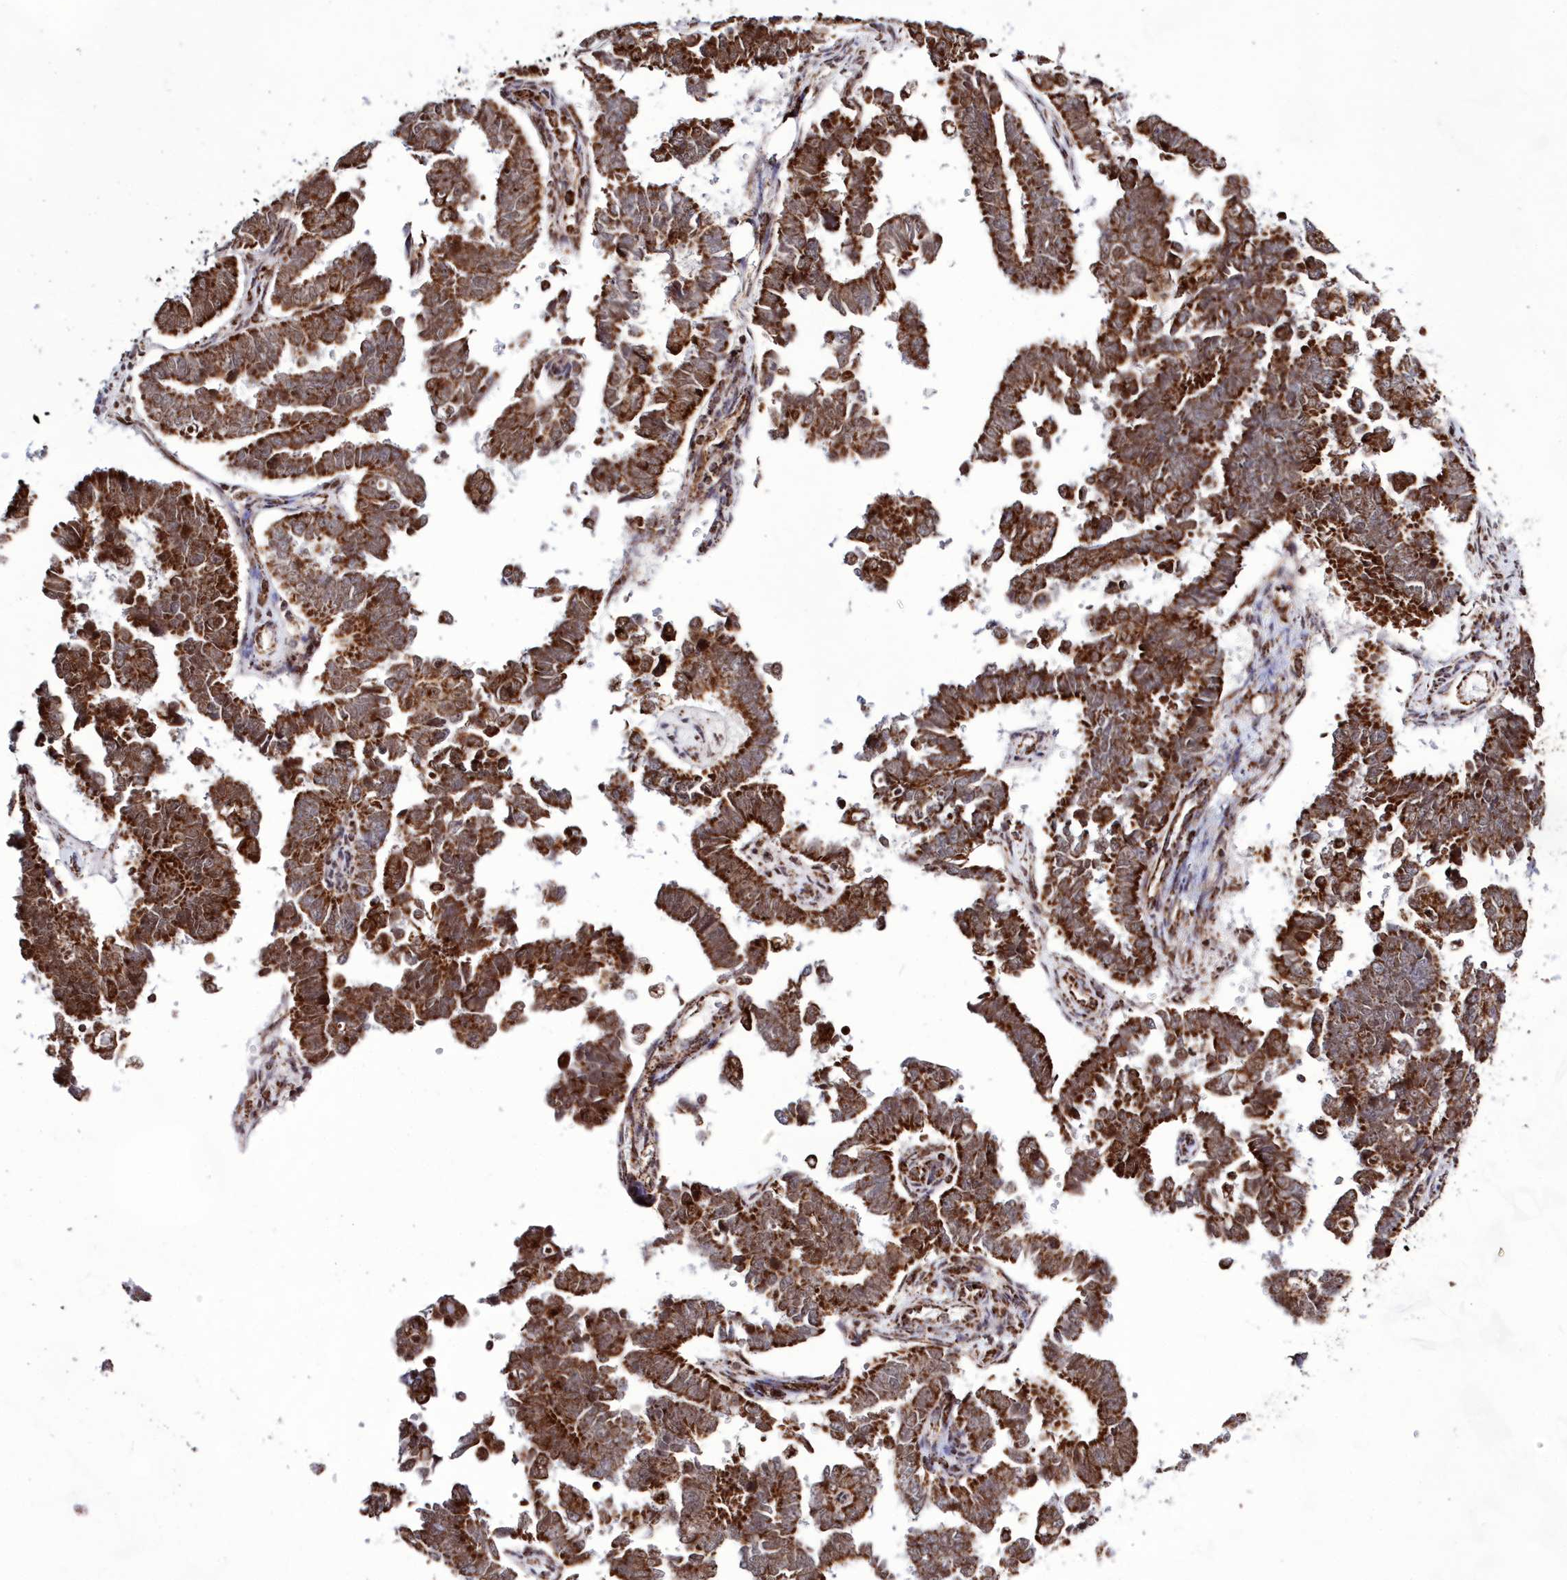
{"staining": {"intensity": "strong", "quantity": ">75%", "location": "cytoplasmic/membranous"}, "tissue": "endometrial cancer", "cell_type": "Tumor cells", "image_type": "cancer", "snomed": [{"axis": "morphology", "description": "Adenocarcinoma, NOS"}, {"axis": "topography", "description": "Endometrium"}], "caption": "A histopathology image of adenocarcinoma (endometrial) stained for a protein reveals strong cytoplasmic/membranous brown staining in tumor cells.", "gene": "HADHB", "patient": {"sex": "female", "age": 75}}